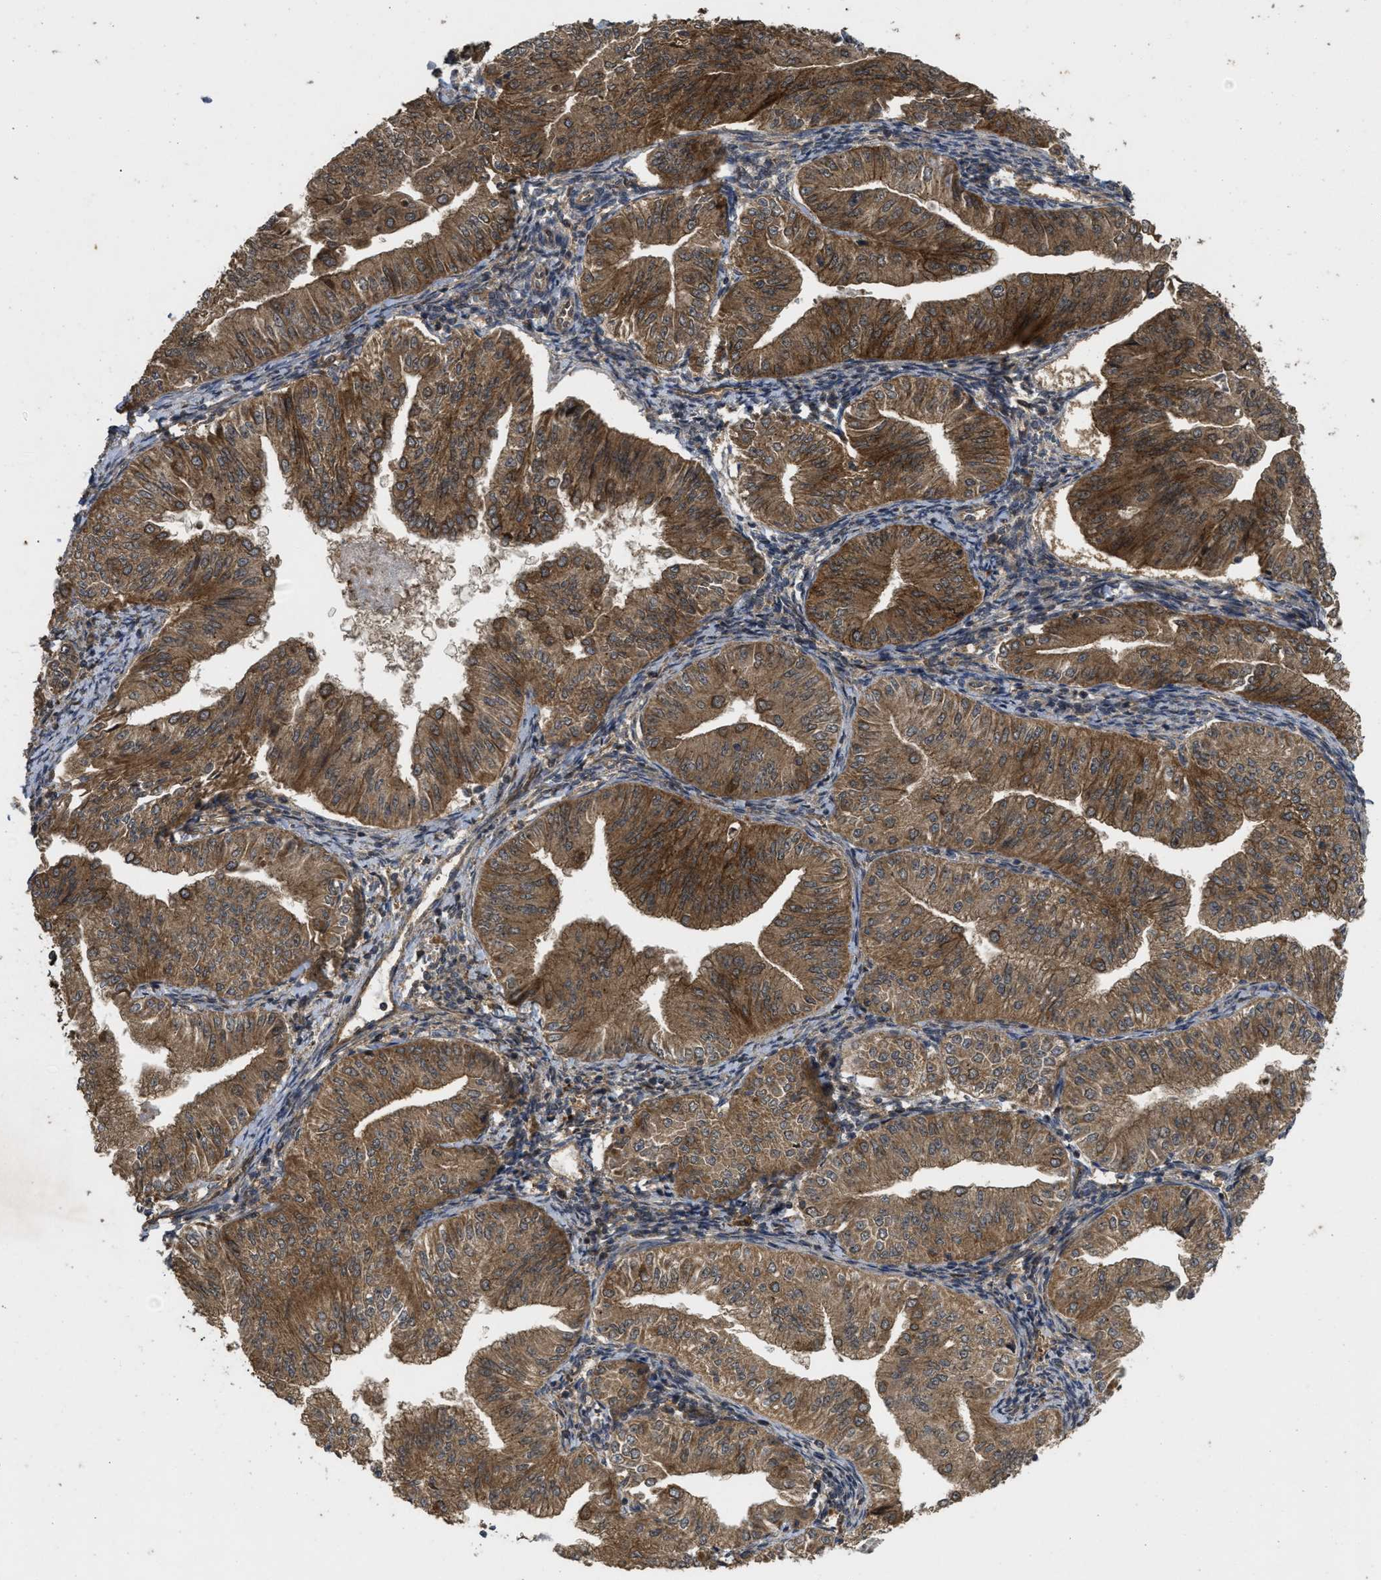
{"staining": {"intensity": "moderate", "quantity": ">75%", "location": "cytoplasmic/membranous"}, "tissue": "endometrial cancer", "cell_type": "Tumor cells", "image_type": "cancer", "snomed": [{"axis": "morphology", "description": "Normal tissue, NOS"}, {"axis": "morphology", "description": "Adenocarcinoma, NOS"}, {"axis": "topography", "description": "Endometrium"}], "caption": "This image exhibits IHC staining of endometrial adenocarcinoma, with medium moderate cytoplasmic/membranous positivity in approximately >75% of tumor cells.", "gene": "FZD6", "patient": {"sex": "female", "age": 53}}